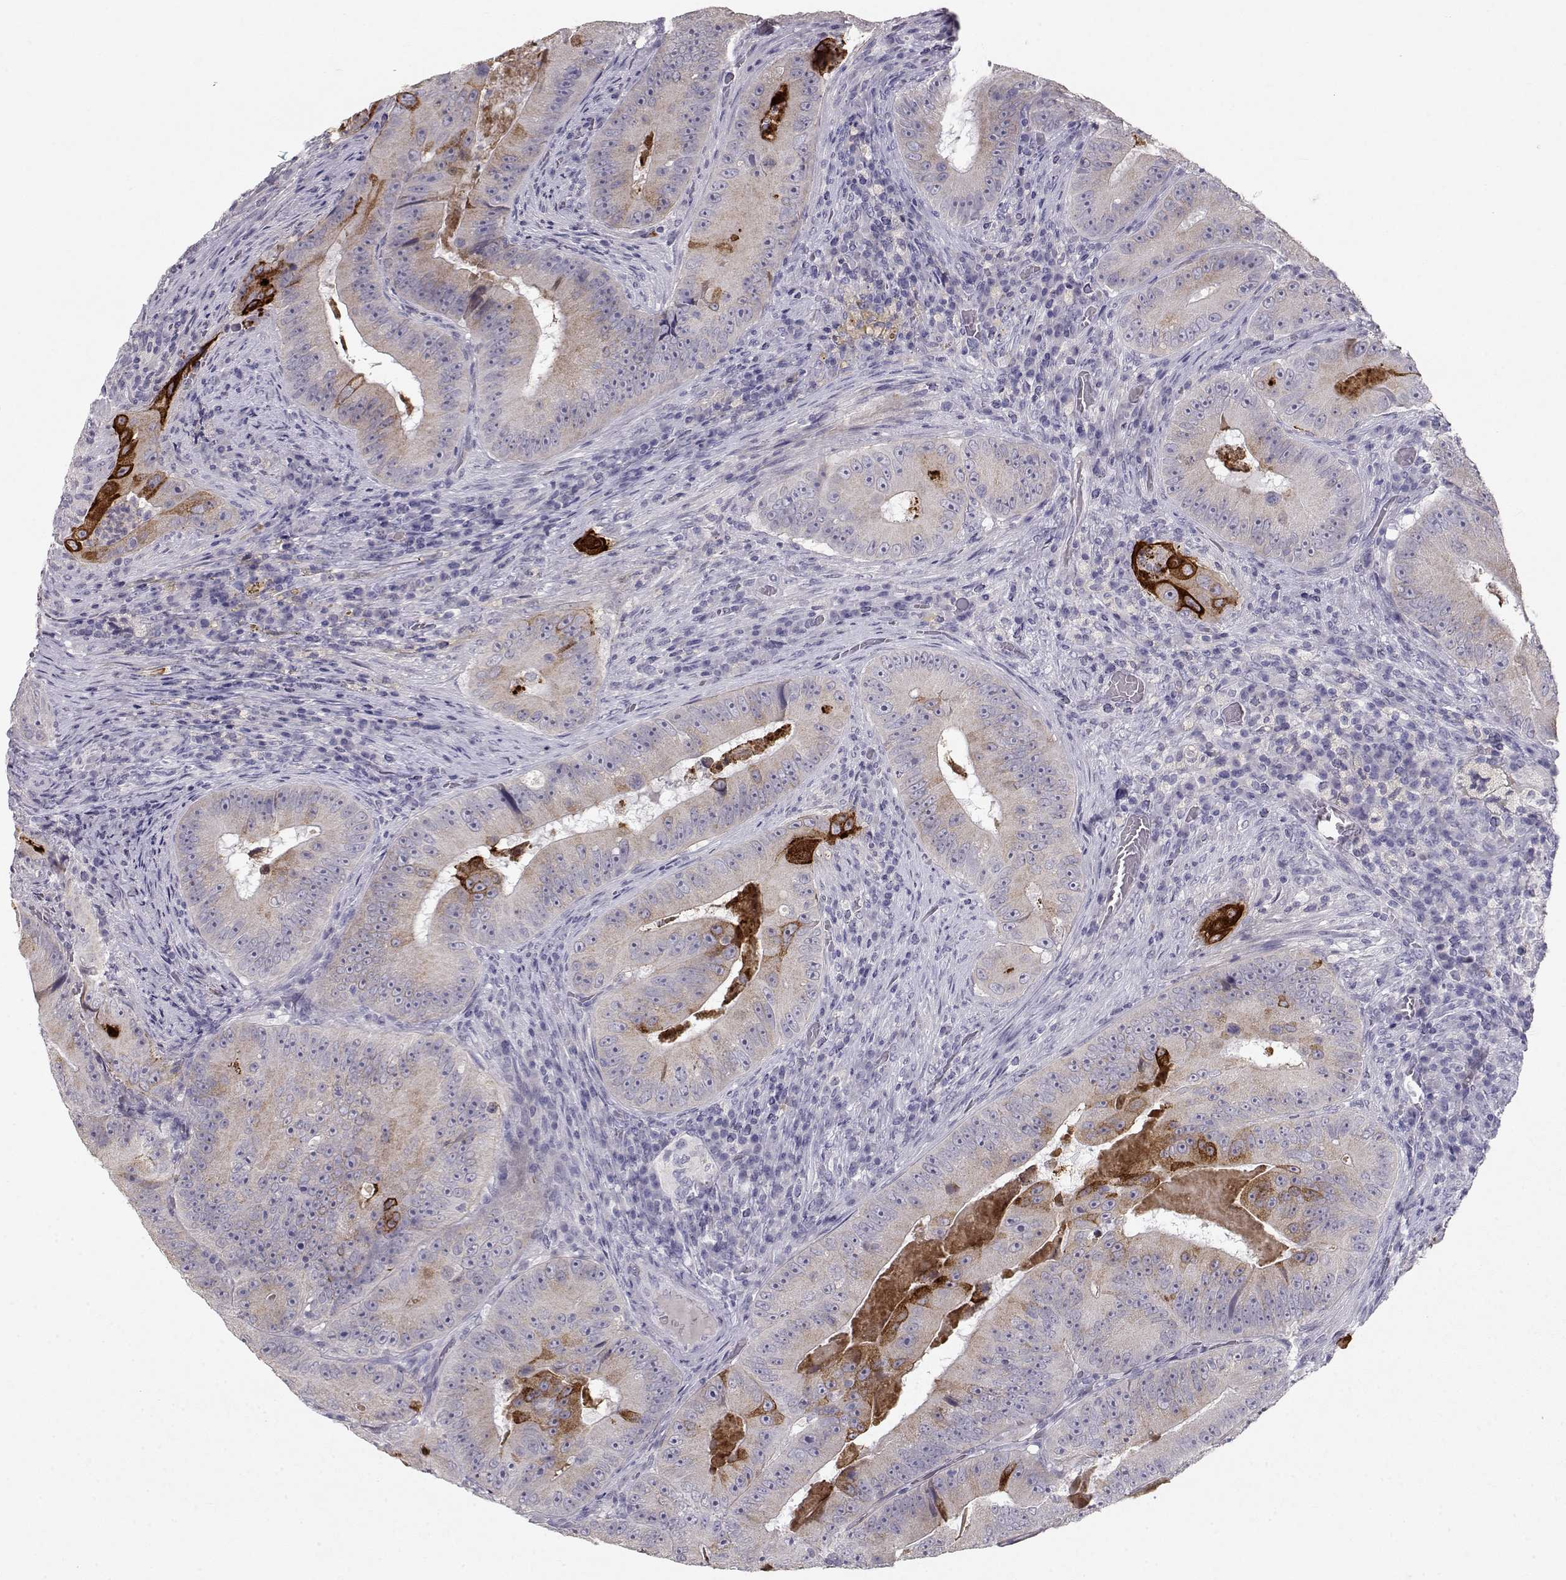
{"staining": {"intensity": "strong", "quantity": "<25%", "location": "cytoplasmic/membranous"}, "tissue": "colorectal cancer", "cell_type": "Tumor cells", "image_type": "cancer", "snomed": [{"axis": "morphology", "description": "Adenocarcinoma, NOS"}, {"axis": "topography", "description": "Colon"}], "caption": "Strong cytoplasmic/membranous positivity for a protein is identified in approximately <25% of tumor cells of colorectal cancer (adenocarcinoma) using immunohistochemistry (IHC).", "gene": "LAMB3", "patient": {"sex": "female", "age": 86}}